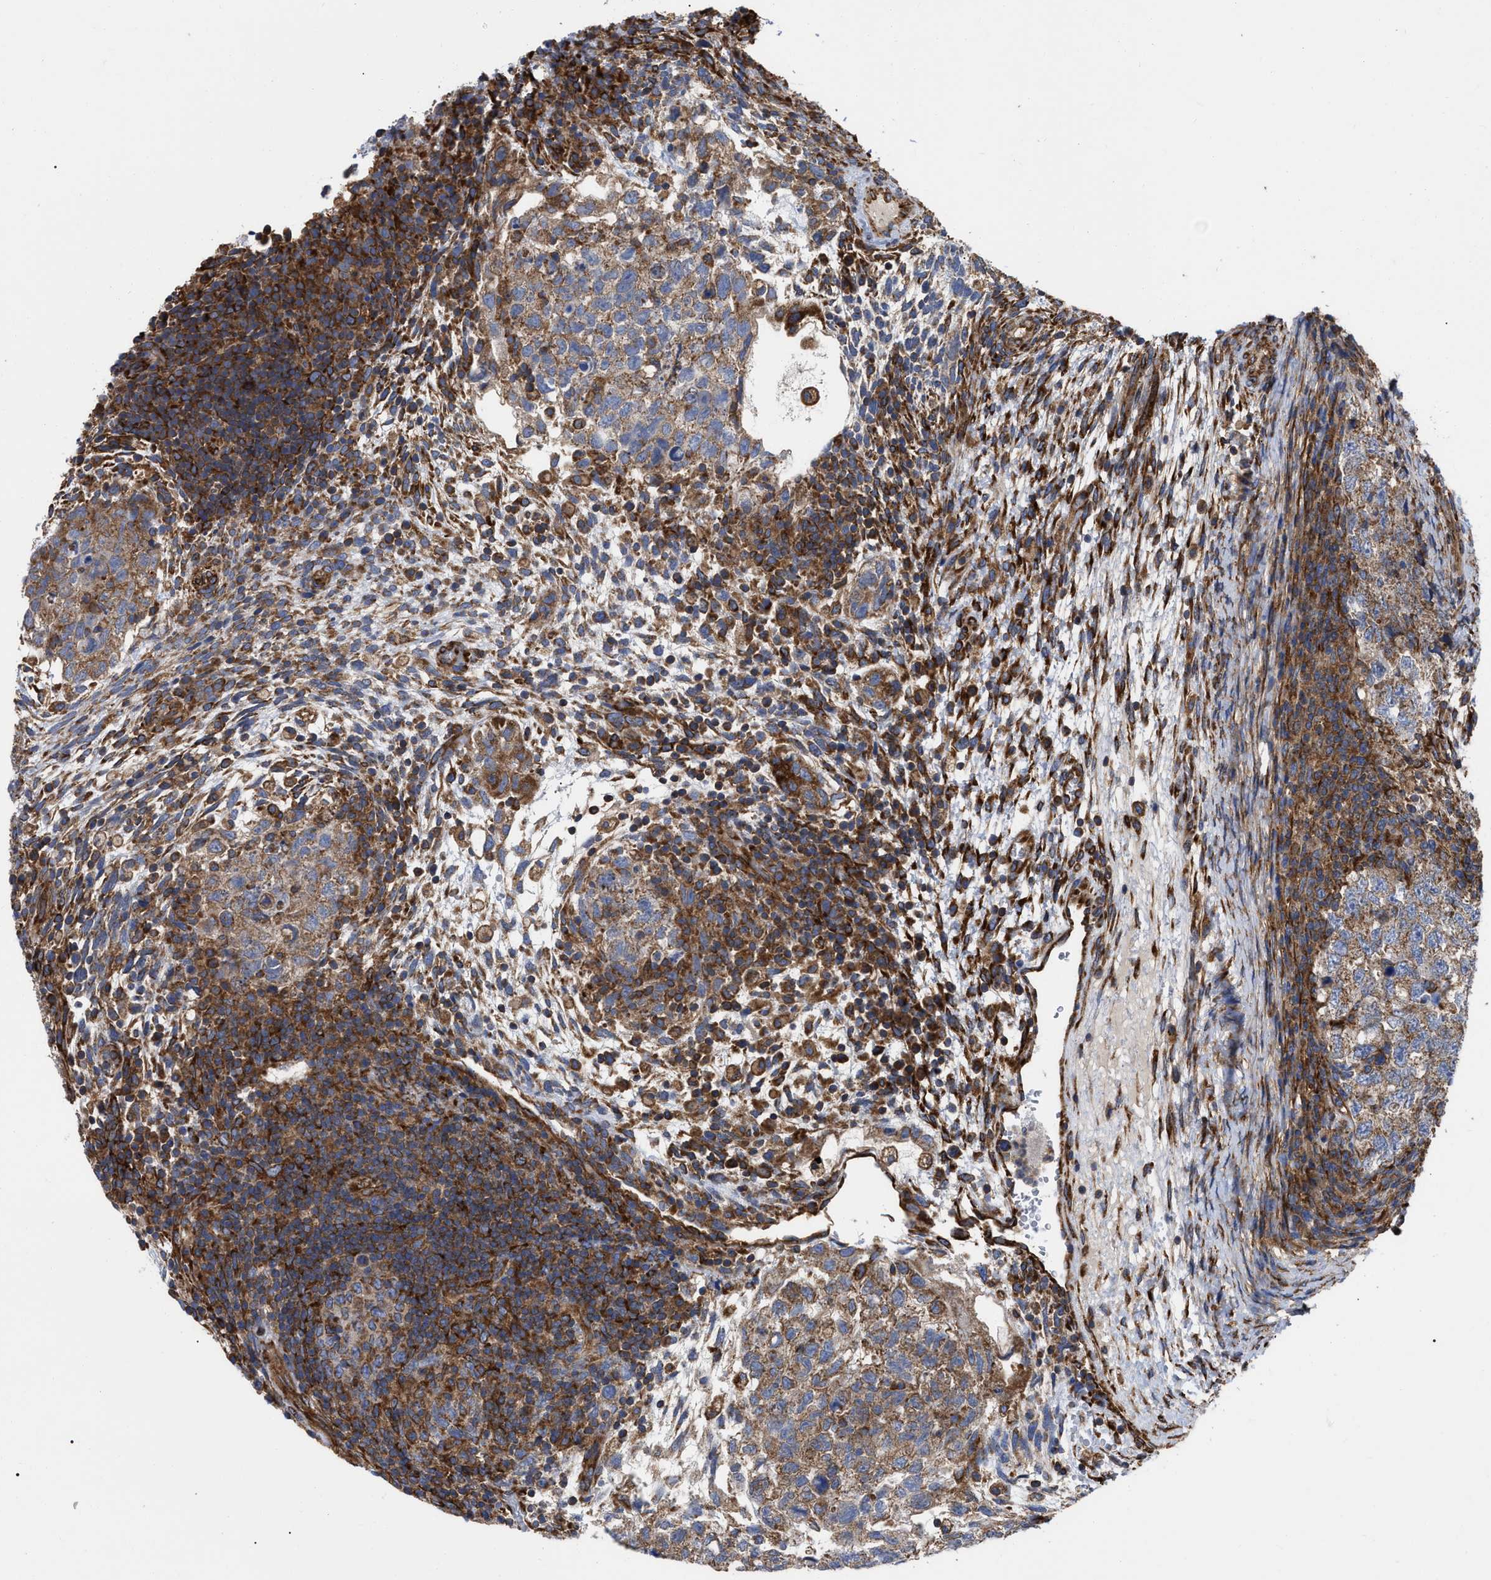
{"staining": {"intensity": "moderate", "quantity": ">75%", "location": "cytoplasmic/membranous"}, "tissue": "testis cancer", "cell_type": "Tumor cells", "image_type": "cancer", "snomed": [{"axis": "morphology", "description": "Carcinoma, Embryonal, NOS"}, {"axis": "topography", "description": "Testis"}], "caption": "Embryonal carcinoma (testis) stained with DAB IHC displays medium levels of moderate cytoplasmic/membranous staining in approximately >75% of tumor cells.", "gene": "FAM120A", "patient": {"sex": "male", "age": 36}}